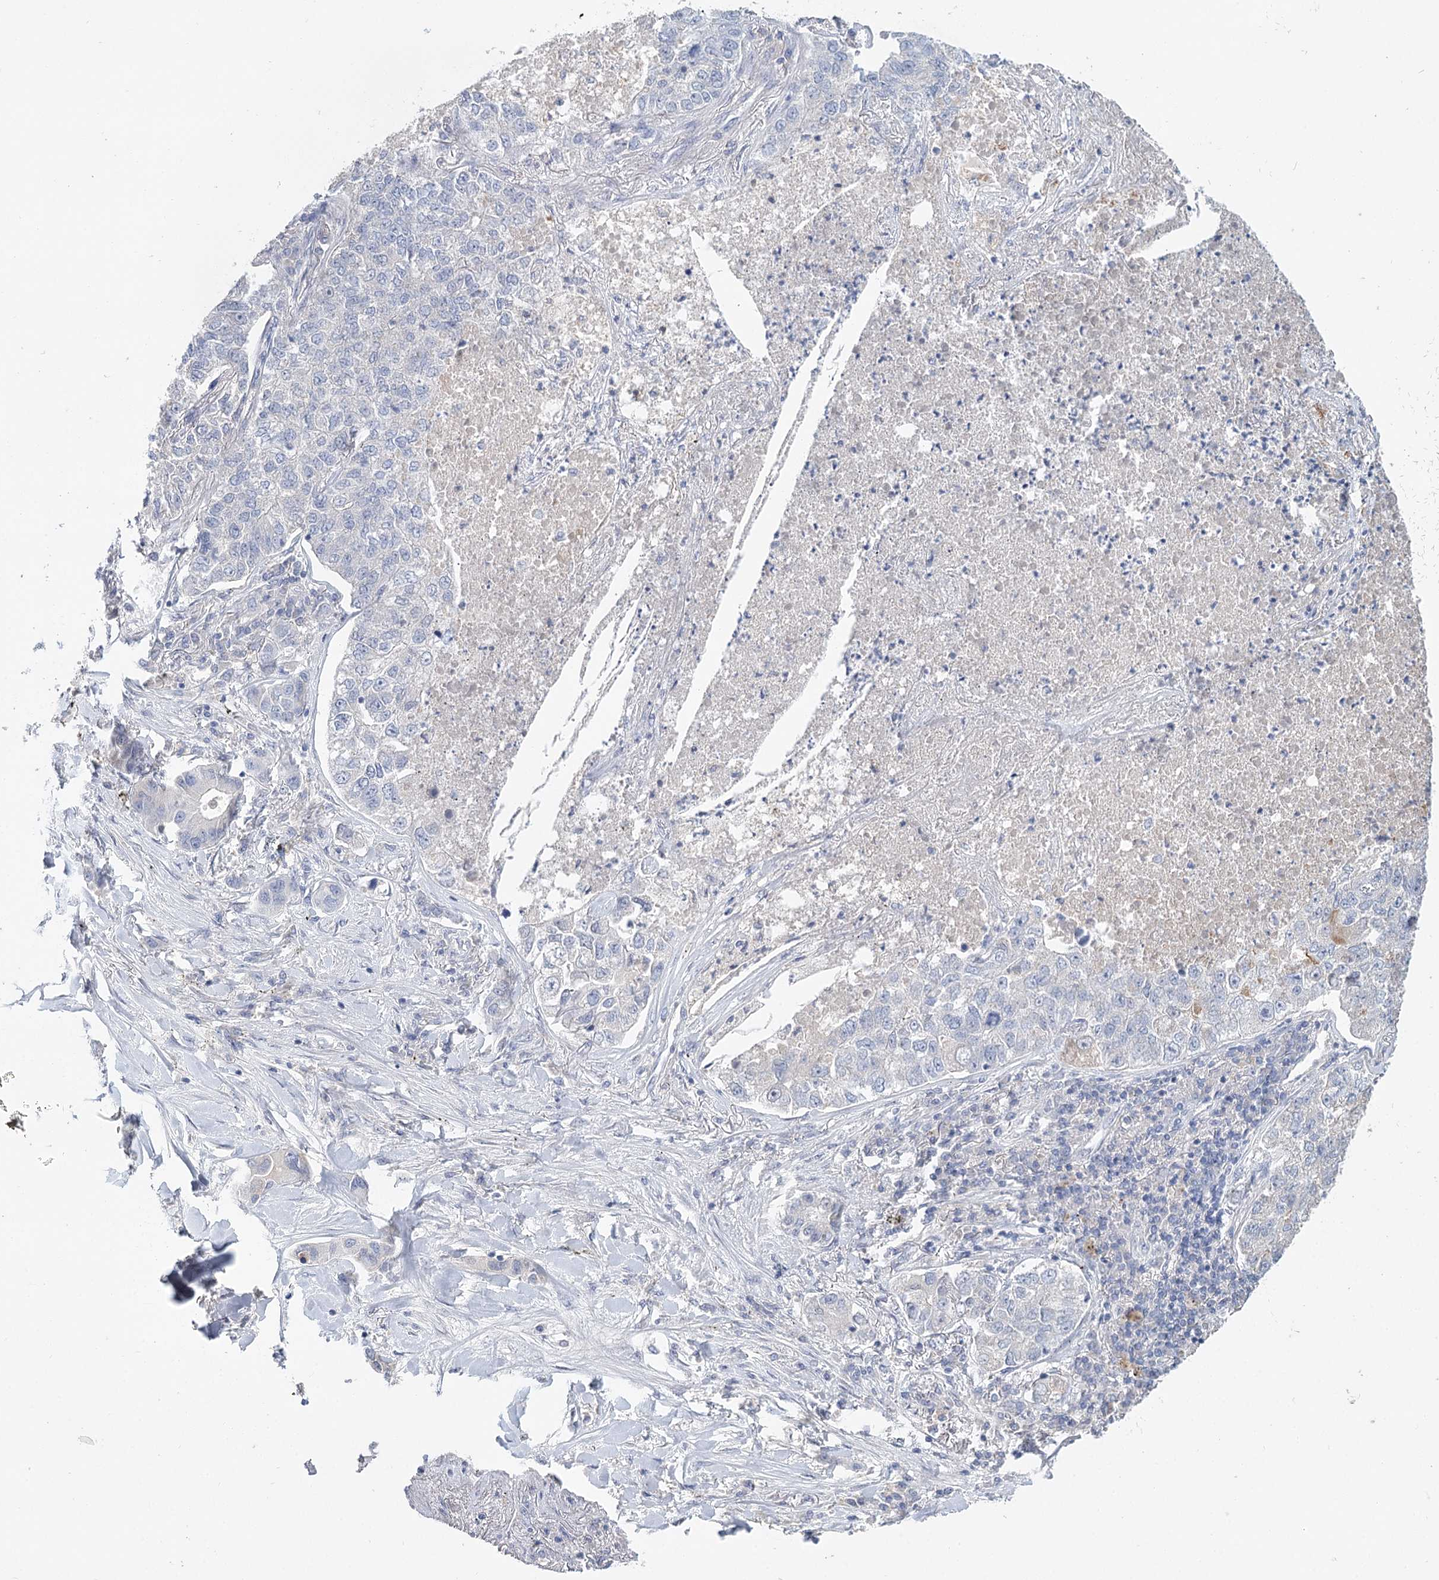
{"staining": {"intensity": "negative", "quantity": "none", "location": "none"}, "tissue": "lung cancer", "cell_type": "Tumor cells", "image_type": "cancer", "snomed": [{"axis": "morphology", "description": "Adenocarcinoma, NOS"}, {"axis": "topography", "description": "Lung"}], "caption": "This histopathology image is of lung adenocarcinoma stained with immunohistochemistry (IHC) to label a protein in brown with the nuclei are counter-stained blue. There is no expression in tumor cells.", "gene": "ARHGAP44", "patient": {"sex": "male", "age": 49}}